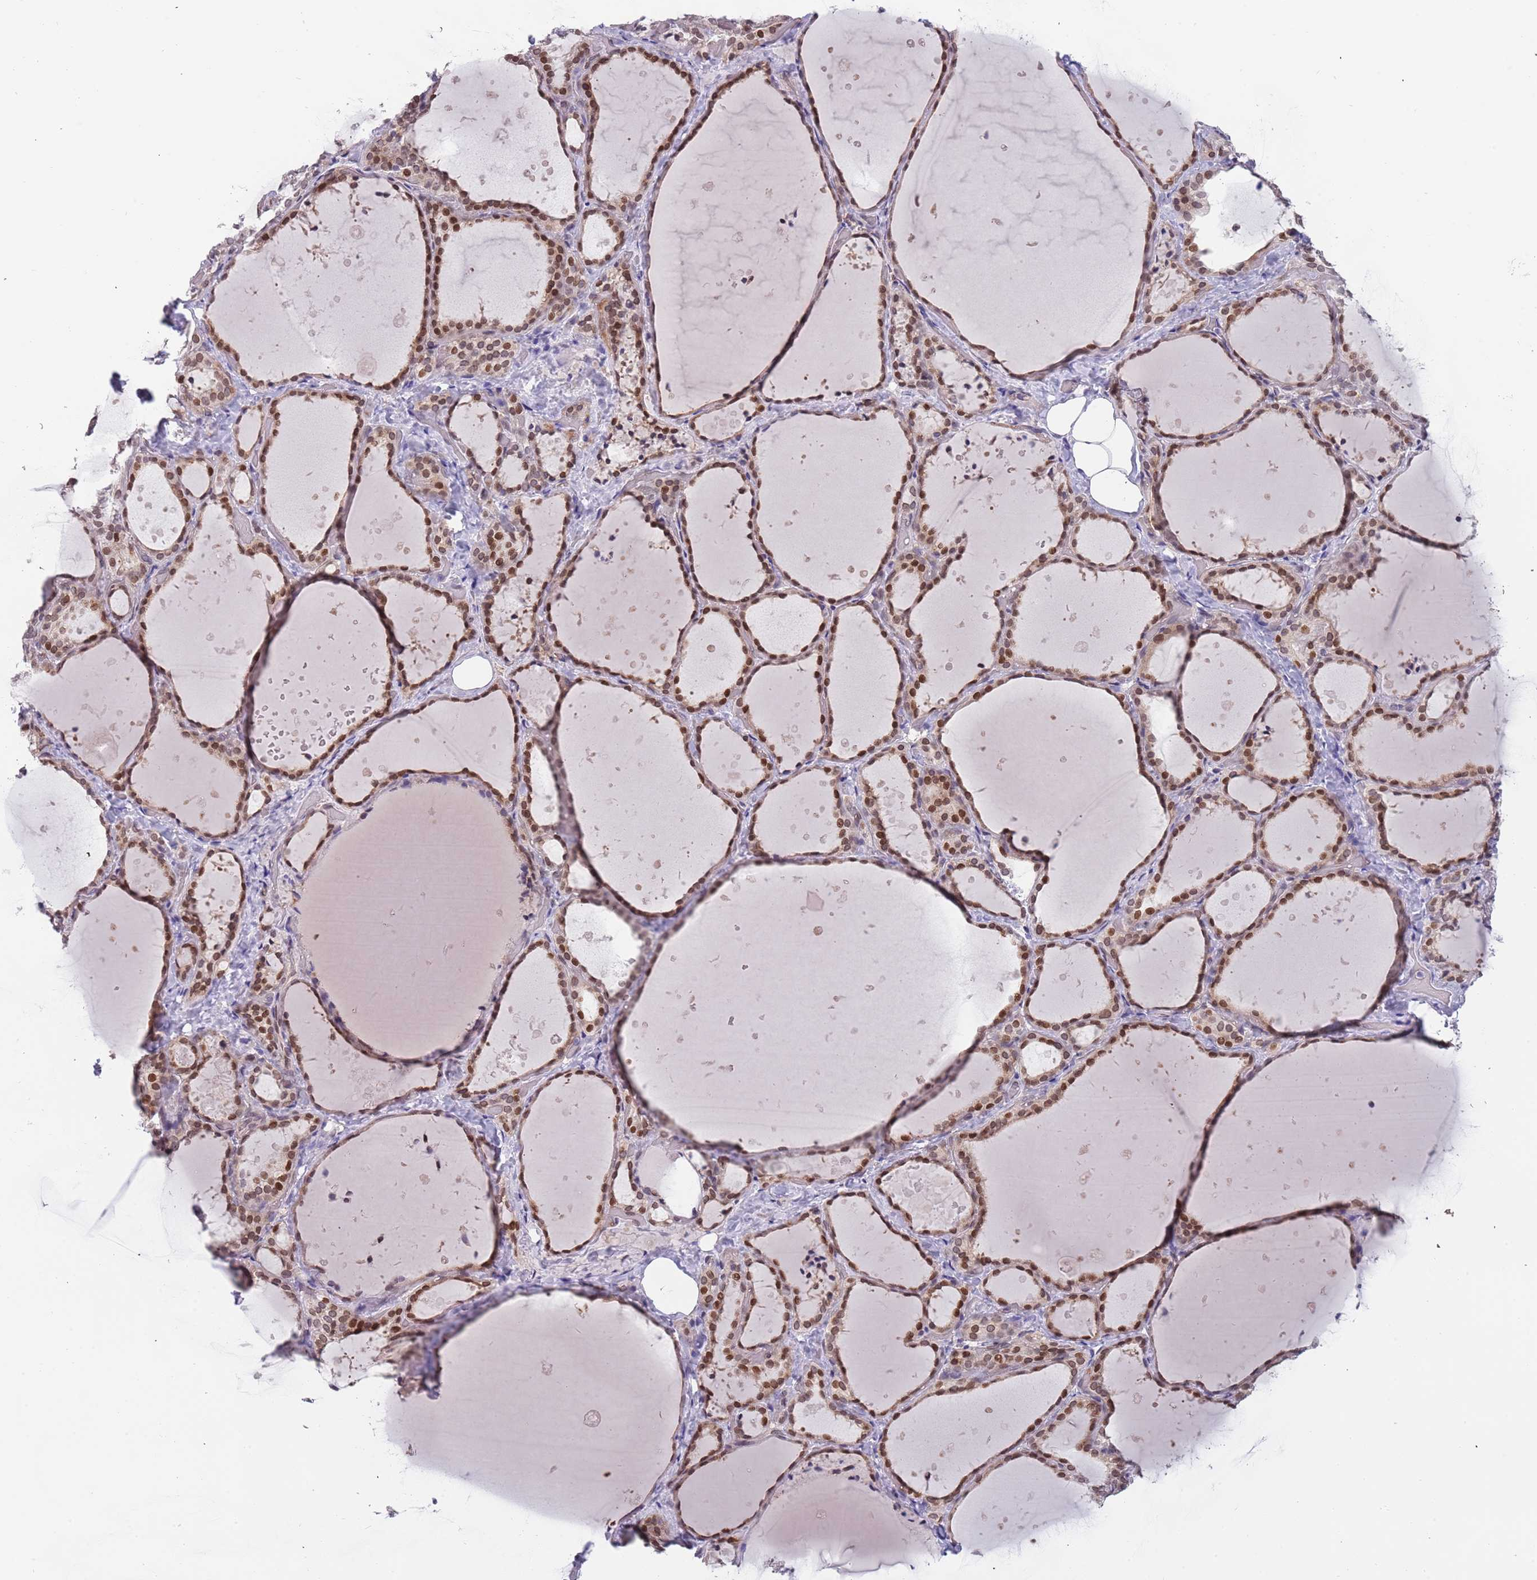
{"staining": {"intensity": "moderate", "quantity": ">75%", "location": "nuclear"}, "tissue": "thyroid gland", "cell_type": "Glandular cells", "image_type": "normal", "snomed": [{"axis": "morphology", "description": "Normal tissue, NOS"}, {"axis": "topography", "description": "Thyroid gland"}], "caption": "IHC image of normal thyroid gland: human thyroid gland stained using immunohistochemistry (IHC) demonstrates medium levels of moderate protein expression localized specifically in the nuclear of glandular cells, appearing as a nuclear brown color.", "gene": "KLHDC2", "patient": {"sex": "female", "age": 44}}